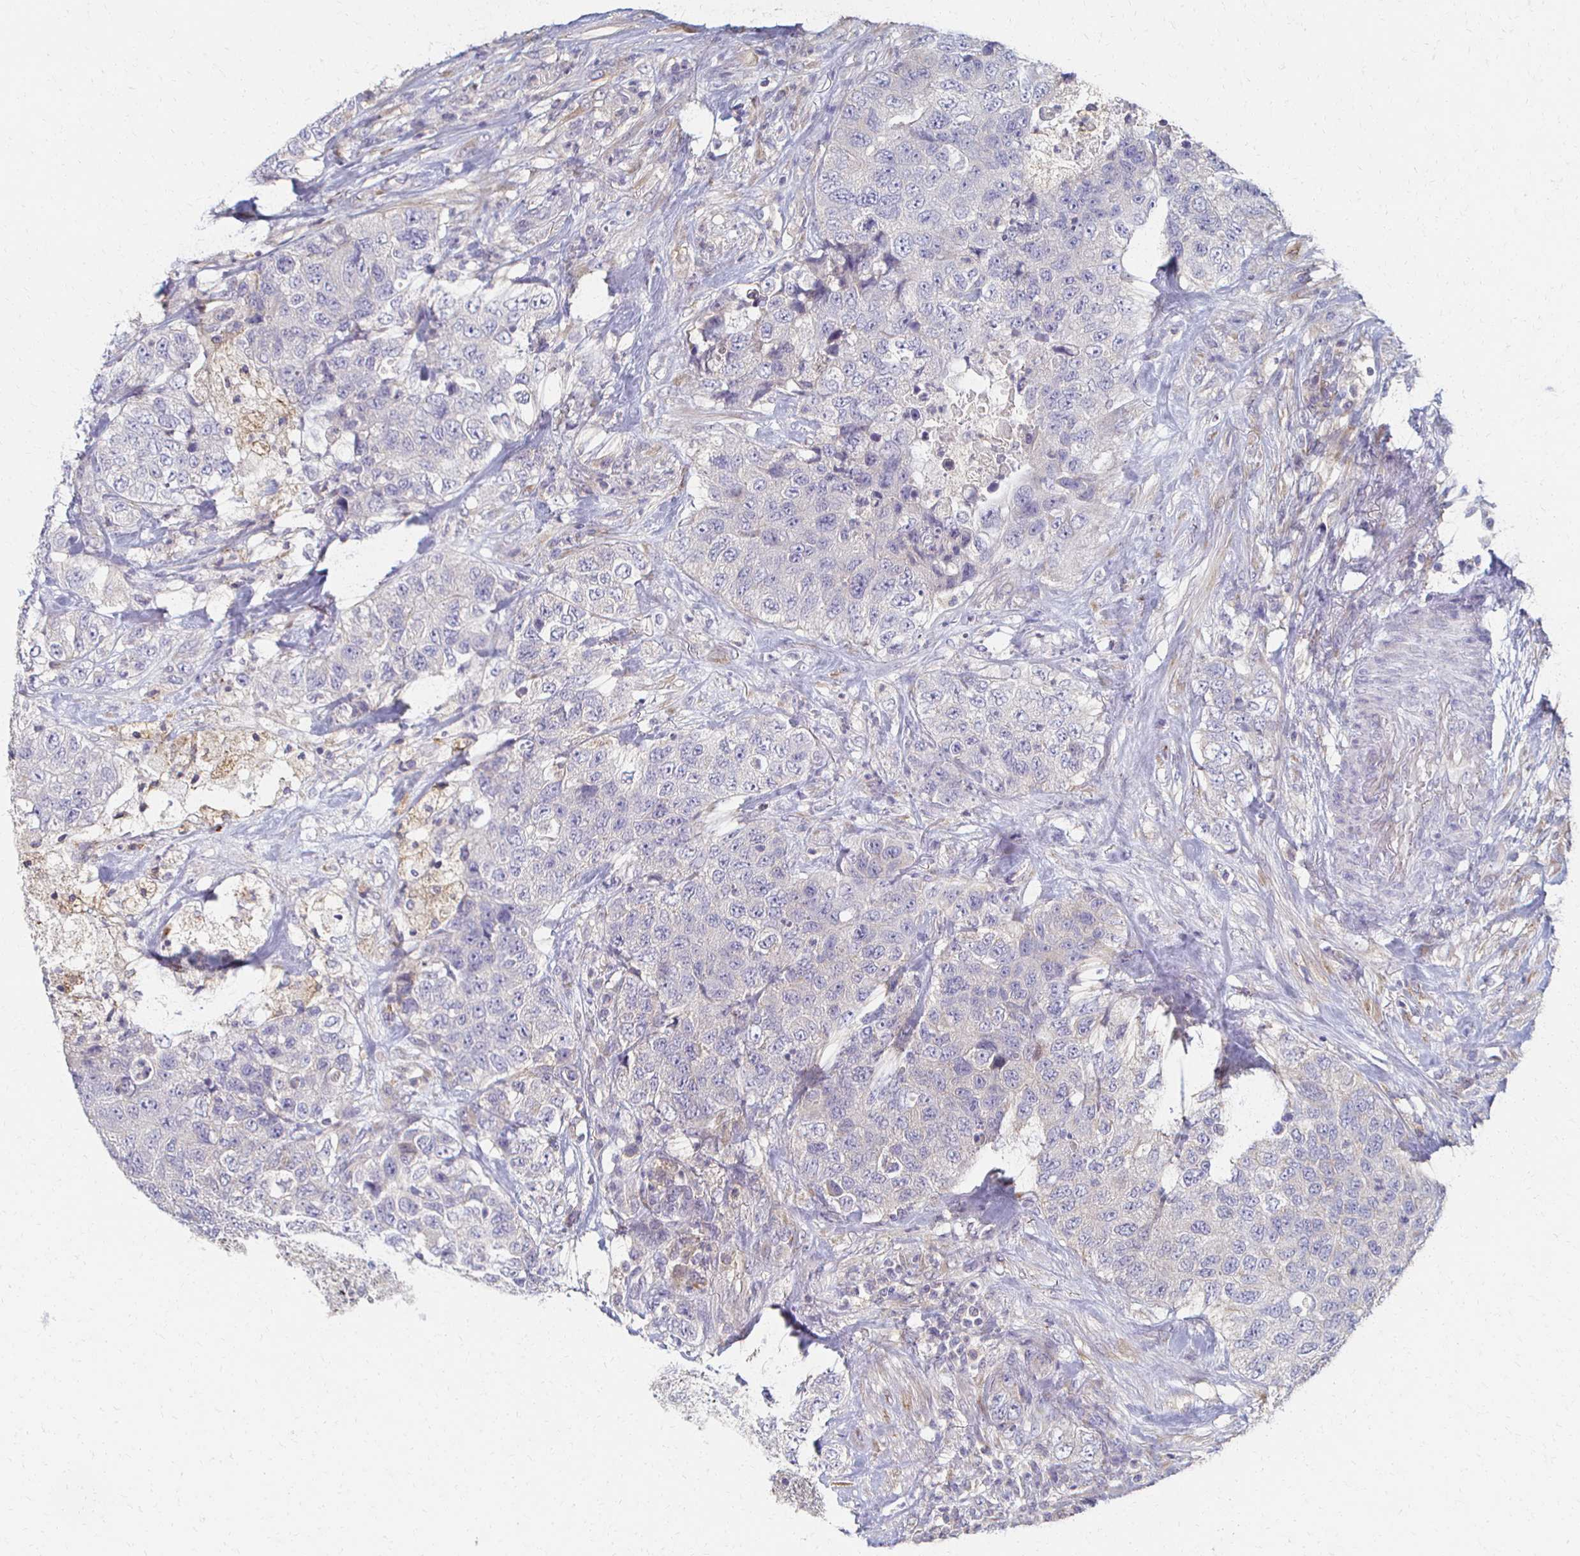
{"staining": {"intensity": "negative", "quantity": "none", "location": "none"}, "tissue": "urothelial cancer", "cell_type": "Tumor cells", "image_type": "cancer", "snomed": [{"axis": "morphology", "description": "Urothelial carcinoma, High grade"}, {"axis": "topography", "description": "Urinary bladder"}], "caption": "Tumor cells show no significant protein positivity in urothelial carcinoma (high-grade).", "gene": "CX3CR1", "patient": {"sex": "female", "age": 78}}